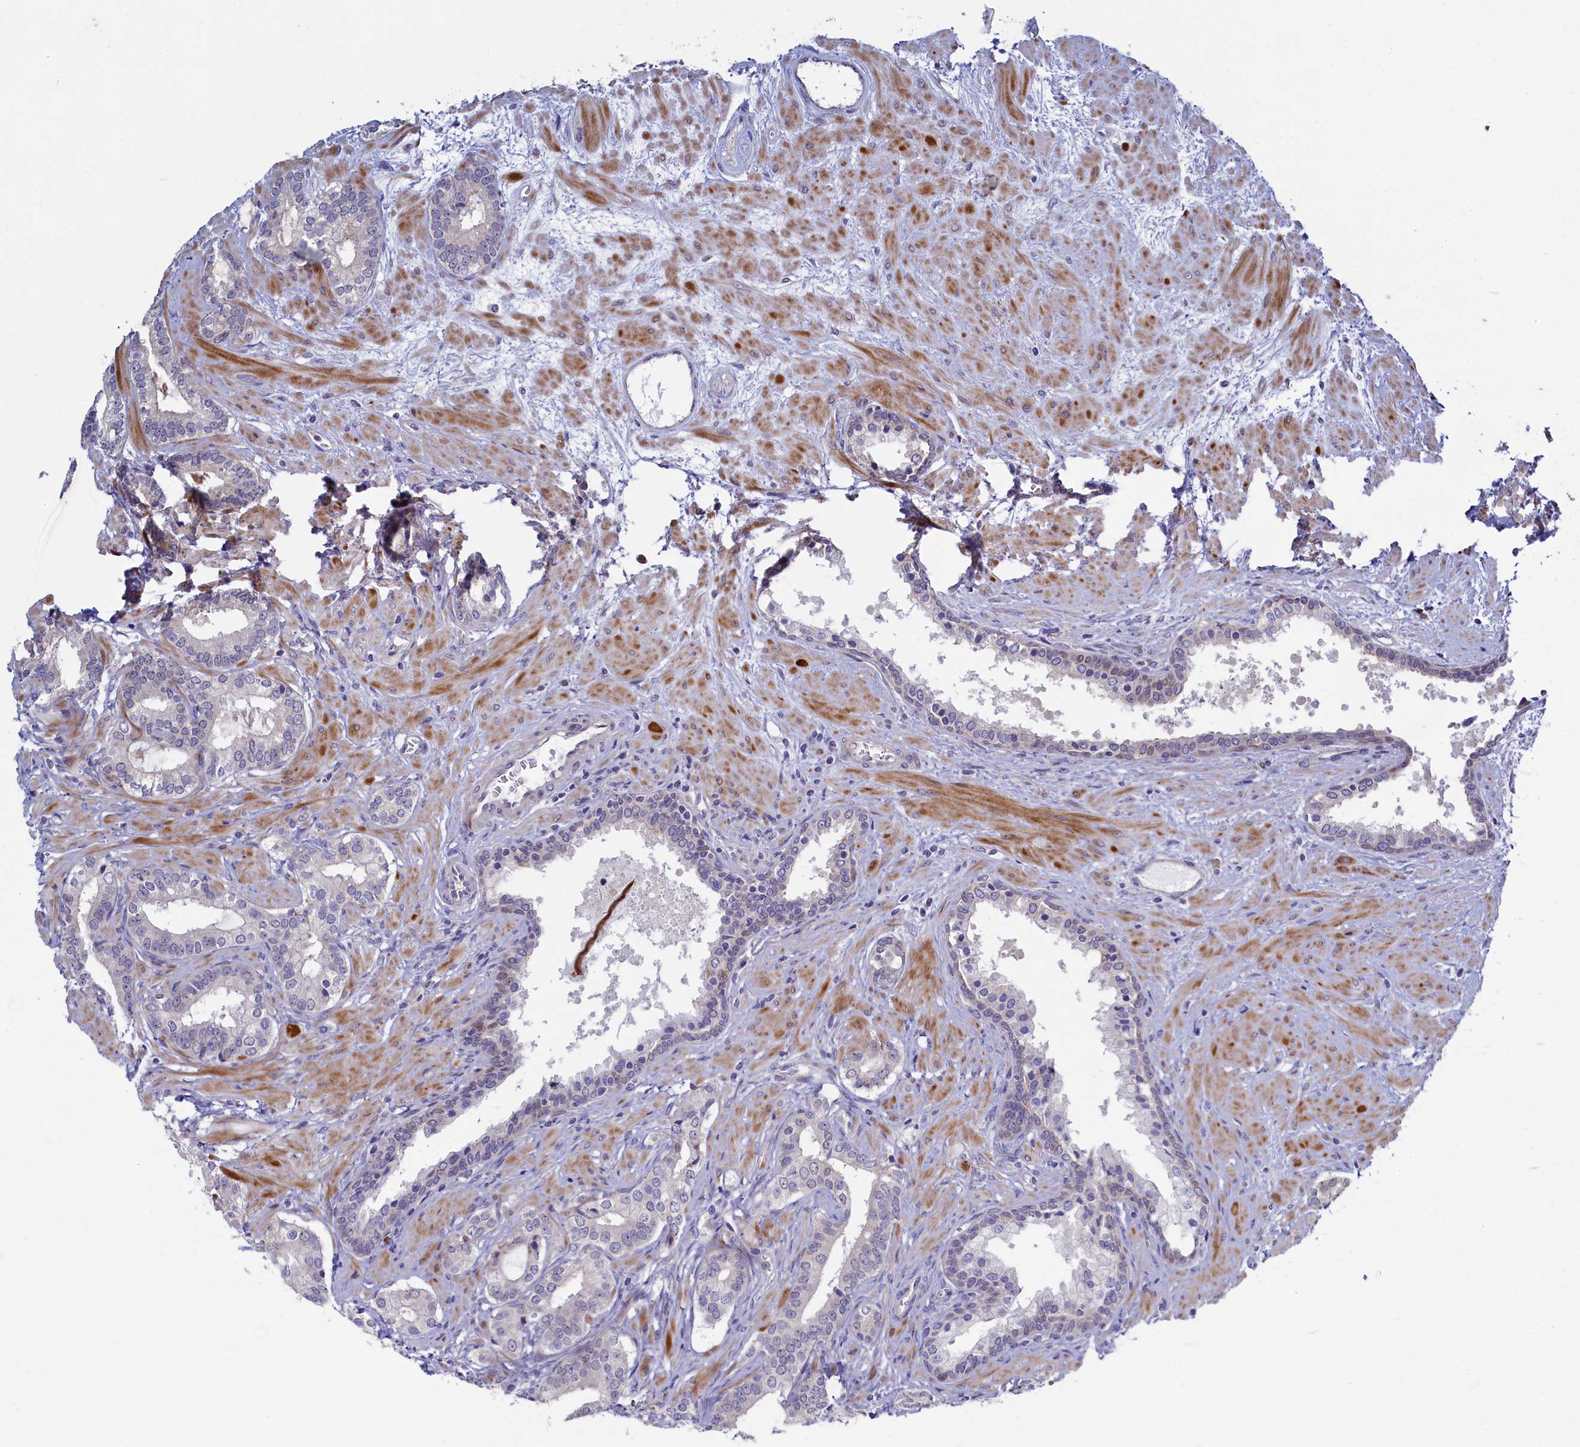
{"staining": {"intensity": "negative", "quantity": "none", "location": "none"}, "tissue": "prostate cancer", "cell_type": "Tumor cells", "image_type": "cancer", "snomed": [{"axis": "morphology", "description": "Adenocarcinoma, High grade"}, {"axis": "topography", "description": "Prostate"}], "caption": "IHC photomicrograph of prostate cancer (high-grade adenocarcinoma) stained for a protein (brown), which shows no positivity in tumor cells.", "gene": "PIK3C3", "patient": {"sex": "male", "age": 64}}